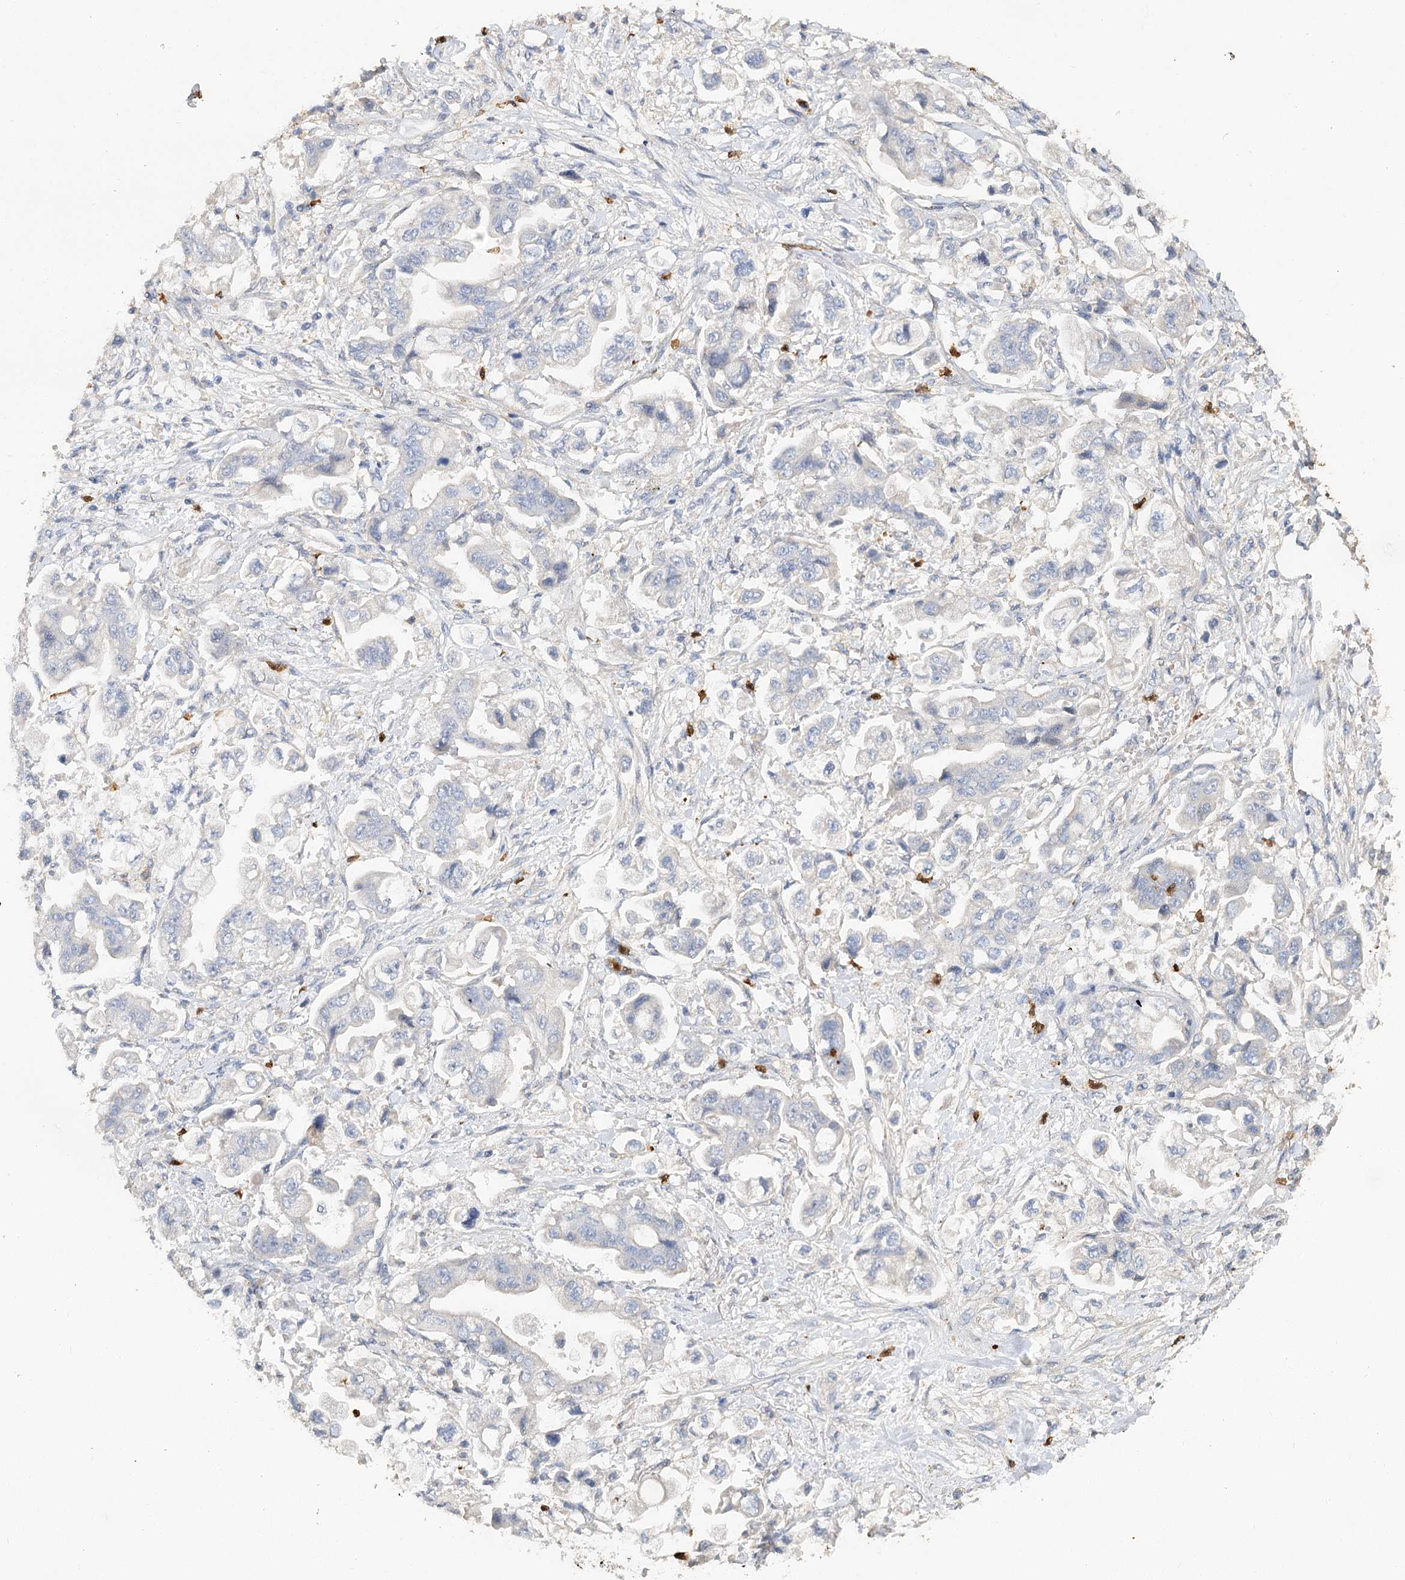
{"staining": {"intensity": "negative", "quantity": "none", "location": "none"}, "tissue": "stomach cancer", "cell_type": "Tumor cells", "image_type": "cancer", "snomed": [{"axis": "morphology", "description": "Adenocarcinoma, NOS"}, {"axis": "topography", "description": "Stomach"}], "caption": "A high-resolution image shows IHC staining of adenocarcinoma (stomach), which shows no significant staining in tumor cells.", "gene": "EPB41L5", "patient": {"sex": "male", "age": 62}}